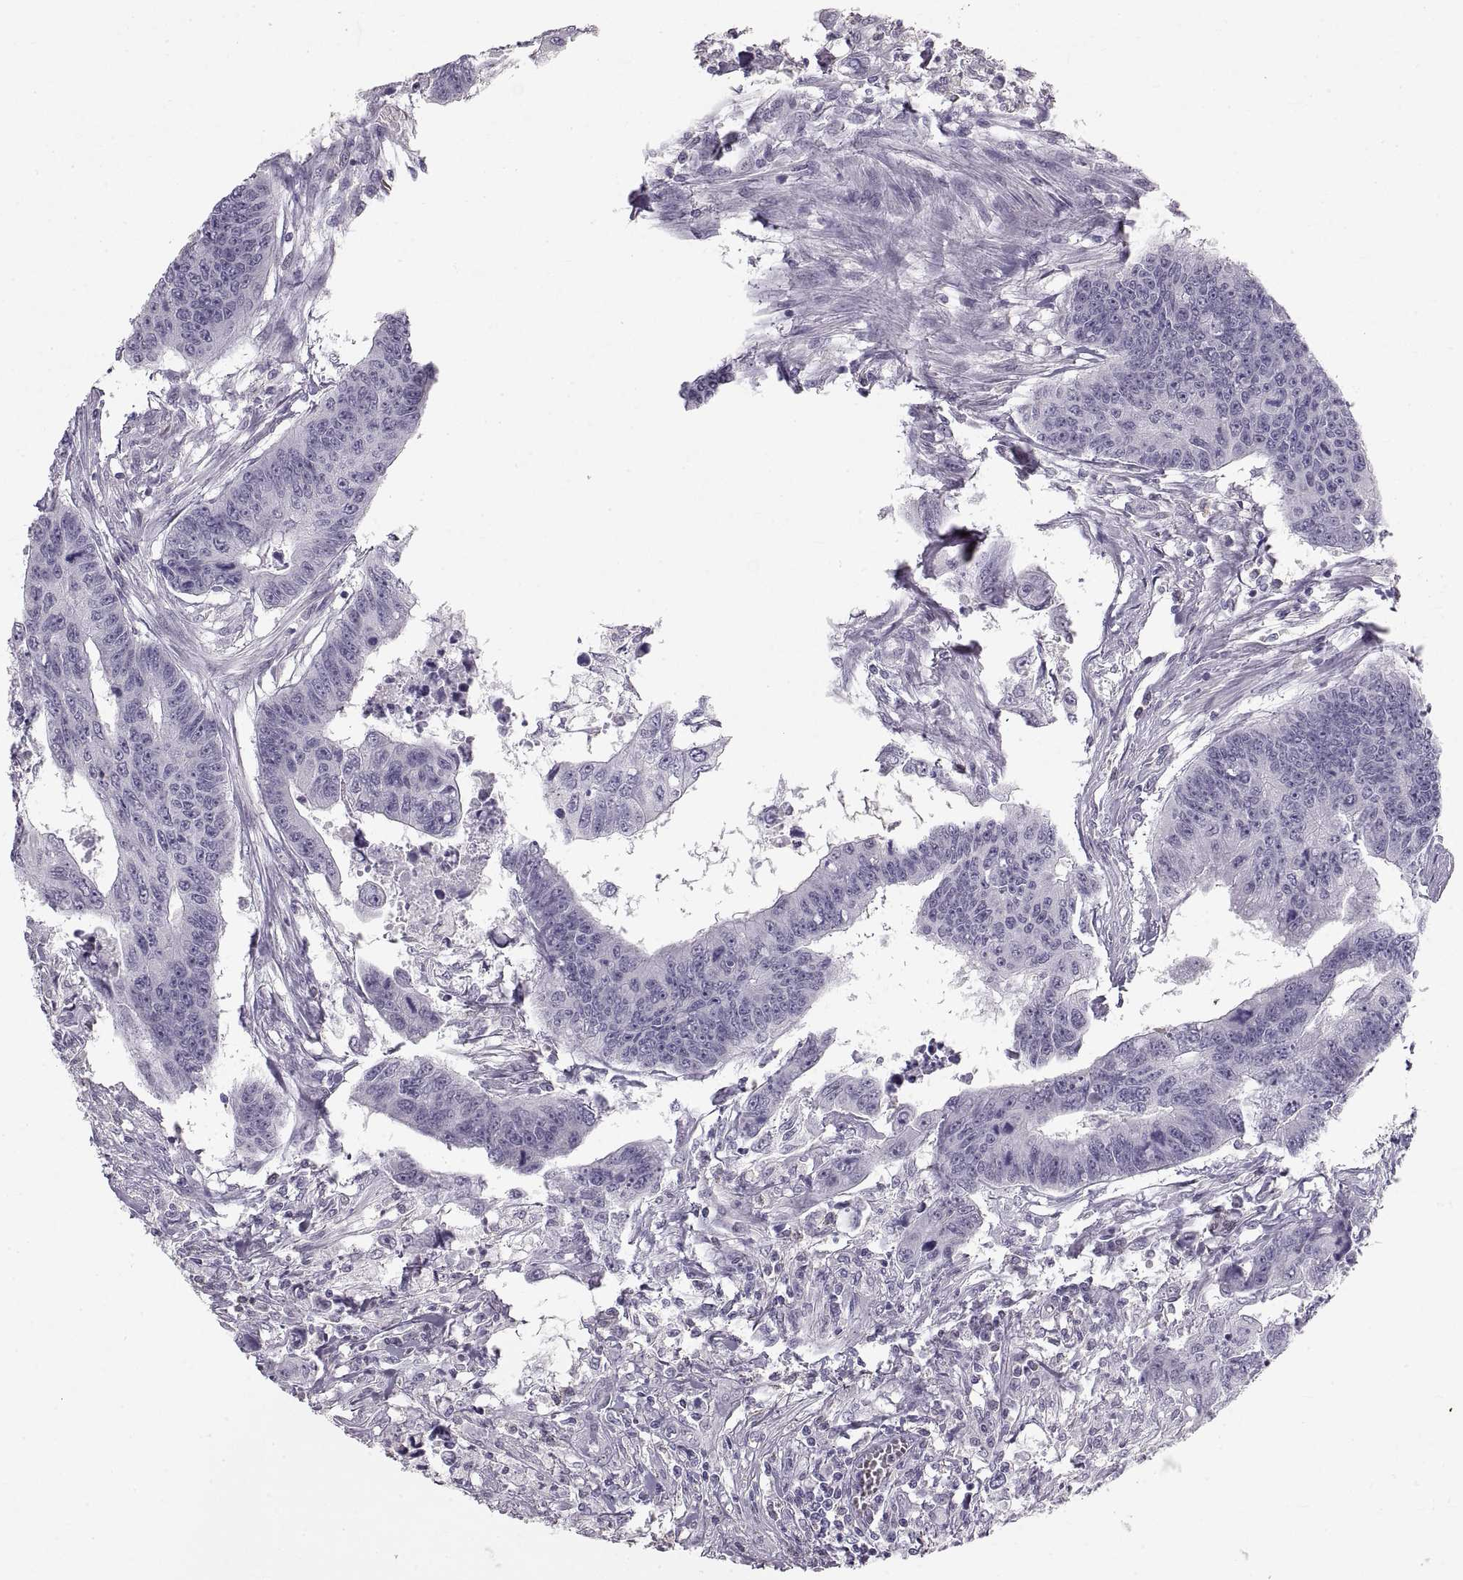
{"staining": {"intensity": "negative", "quantity": "none", "location": "none"}, "tissue": "colorectal cancer", "cell_type": "Tumor cells", "image_type": "cancer", "snomed": [{"axis": "morphology", "description": "Adenocarcinoma, NOS"}, {"axis": "topography", "description": "Rectum"}], "caption": "A histopathology image of human adenocarcinoma (colorectal) is negative for staining in tumor cells.", "gene": "NANOS3", "patient": {"sex": "female", "age": 85}}